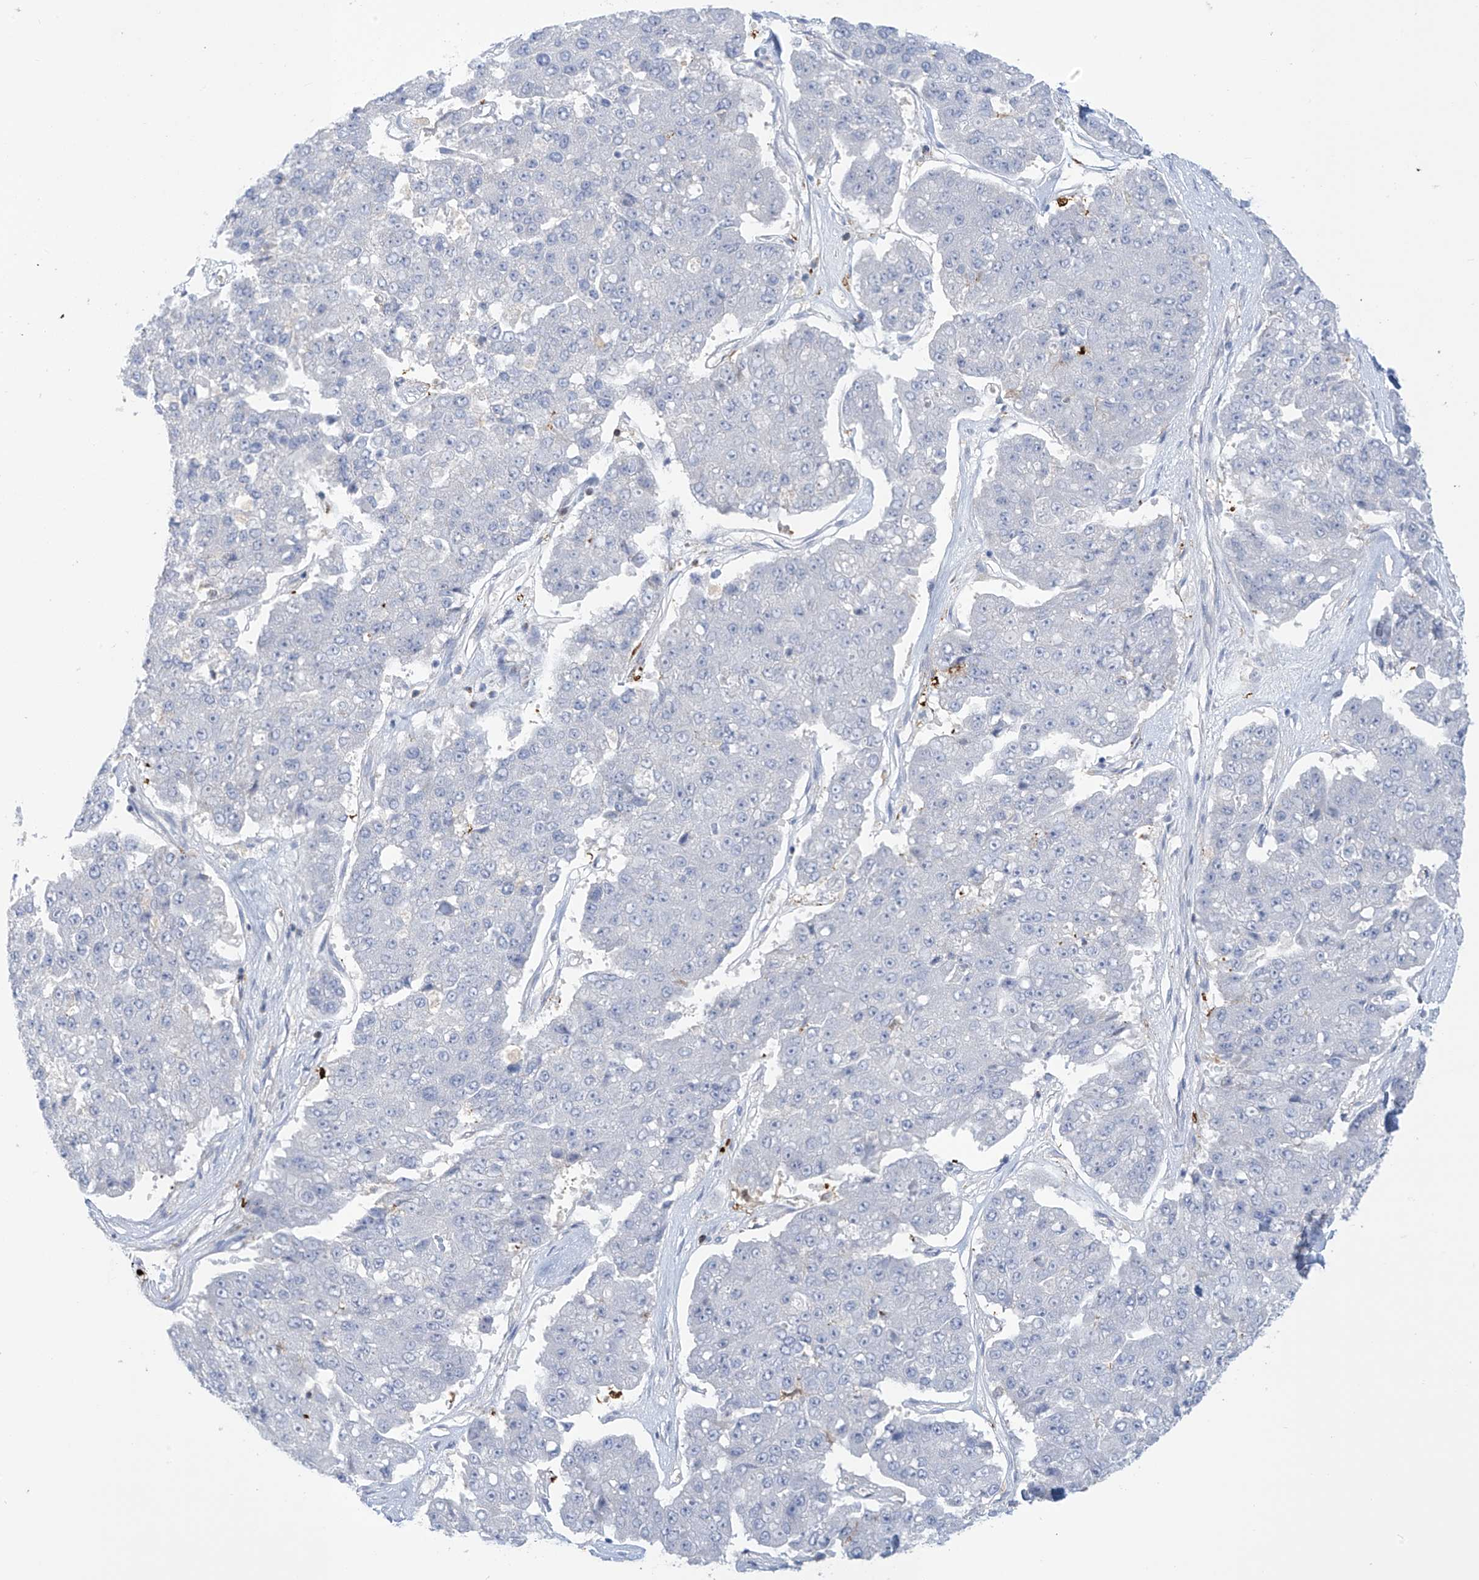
{"staining": {"intensity": "negative", "quantity": "none", "location": "none"}, "tissue": "pancreatic cancer", "cell_type": "Tumor cells", "image_type": "cancer", "snomed": [{"axis": "morphology", "description": "Adenocarcinoma, NOS"}, {"axis": "topography", "description": "Pancreas"}], "caption": "A histopathology image of human pancreatic cancer (adenocarcinoma) is negative for staining in tumor cells. Brightfield microscopy of immunohistochemistry (IHC) stained with DAB (3,3'-diaminobenzidine) (brown) and hematoxylin (blue), captured at high magnification.", "gene": "TRMT2B", "patient": {"sex": "male", "age": 50}}